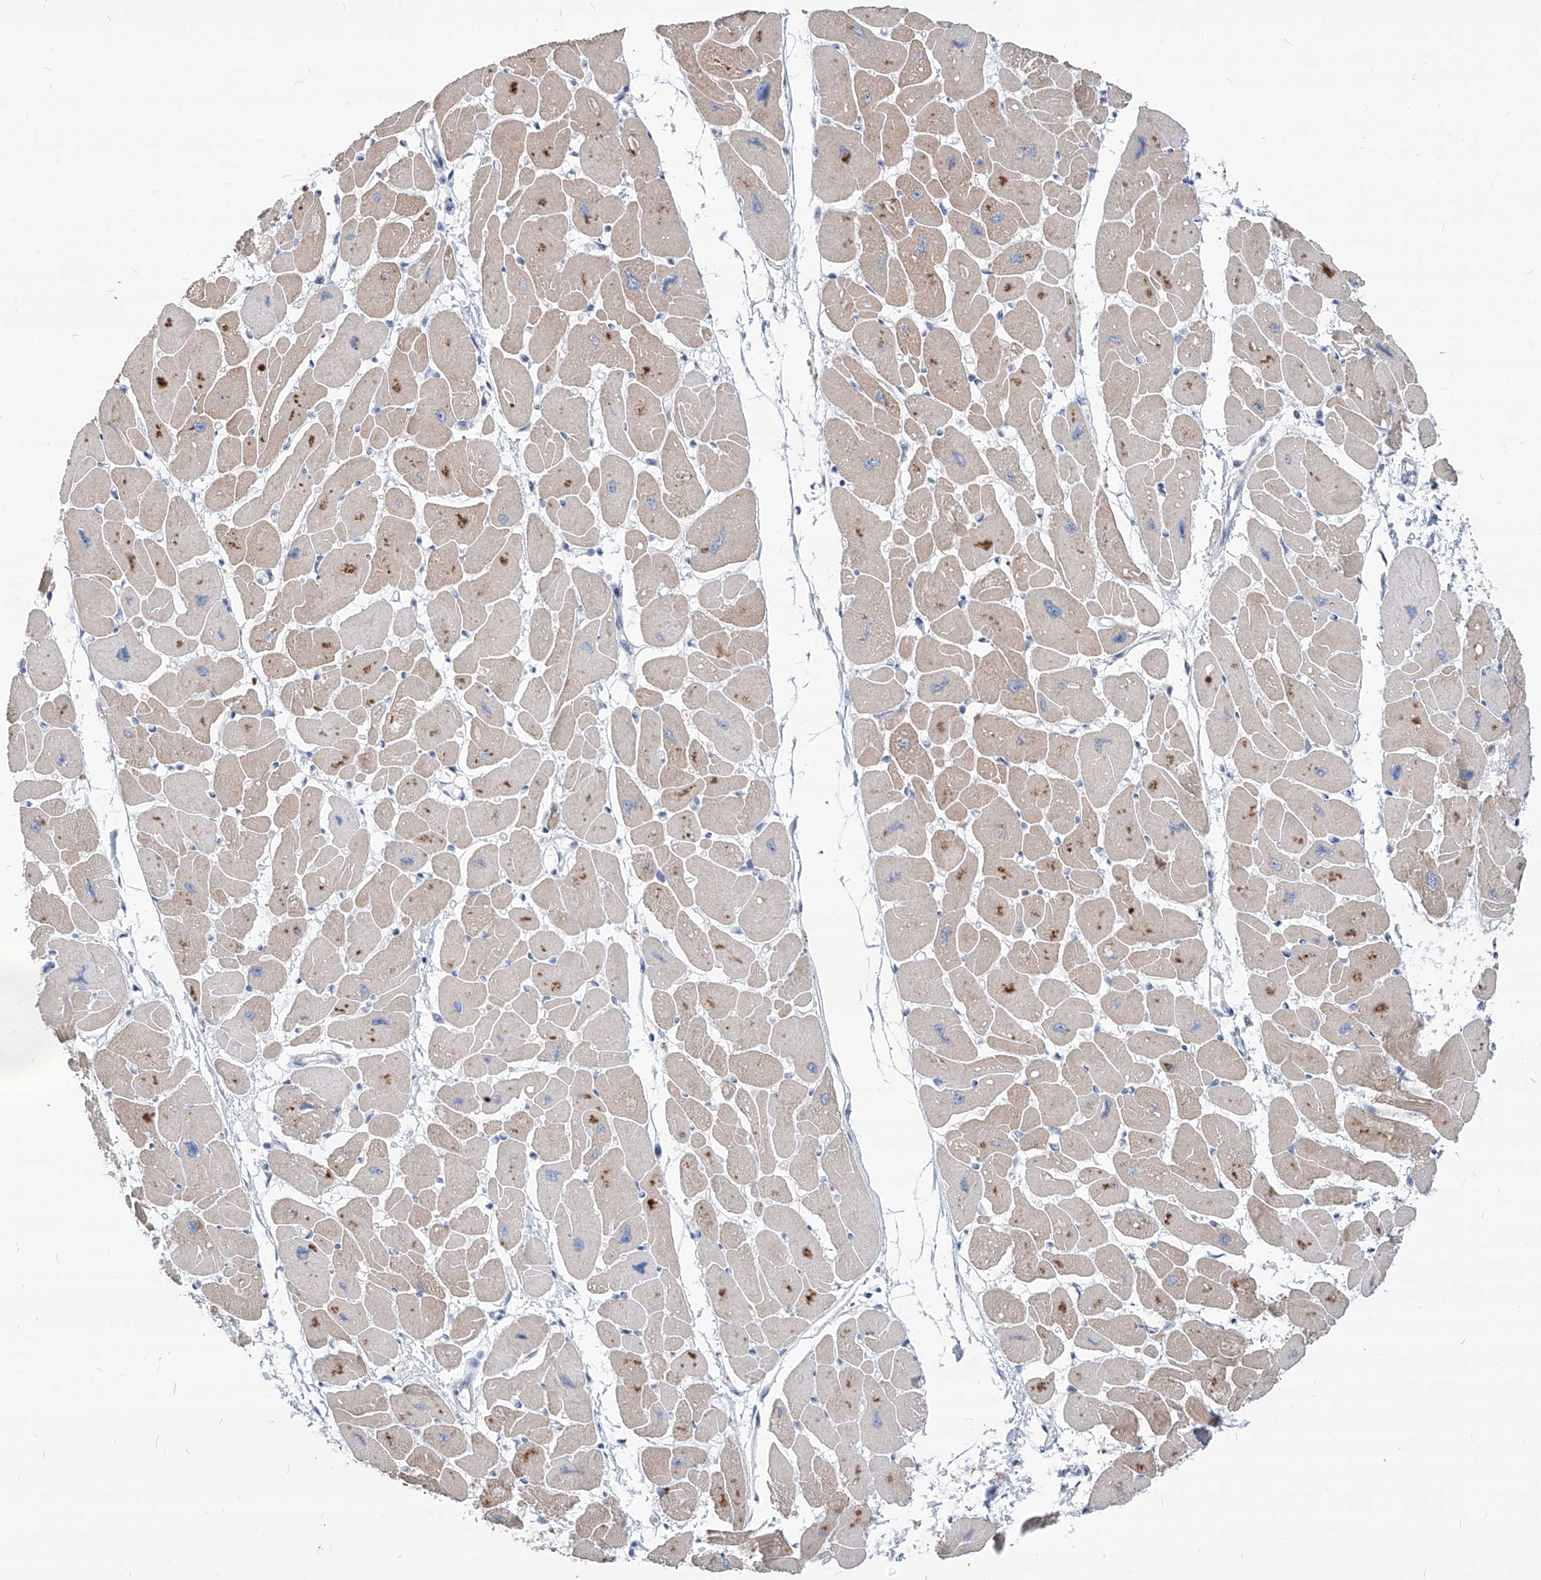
{"staining": {"intensity": "weak", "quantity": "<25%", "location": "cytoplasmic/membranous"}, "tissue": "heart muscle", "cell_type": "Cardiomyocytes", "image_type": "normal", "snomed": [{"axis": "morphology", "description": "Normal tissue, NOS"}, {"axis": "topography", "description": "Heart"}], "caption": "Immunohistochemistry of benign human heart muscle demonstrates no positivity in cardiomyocytes. (Stains: DAB immunohistochemistry (IHC) with hematoxylin counter stain, Microscopy: brightfield microscopy at high magnification).", "gene": "AGPS", "patient": {"sex": "female", "age": 54}}